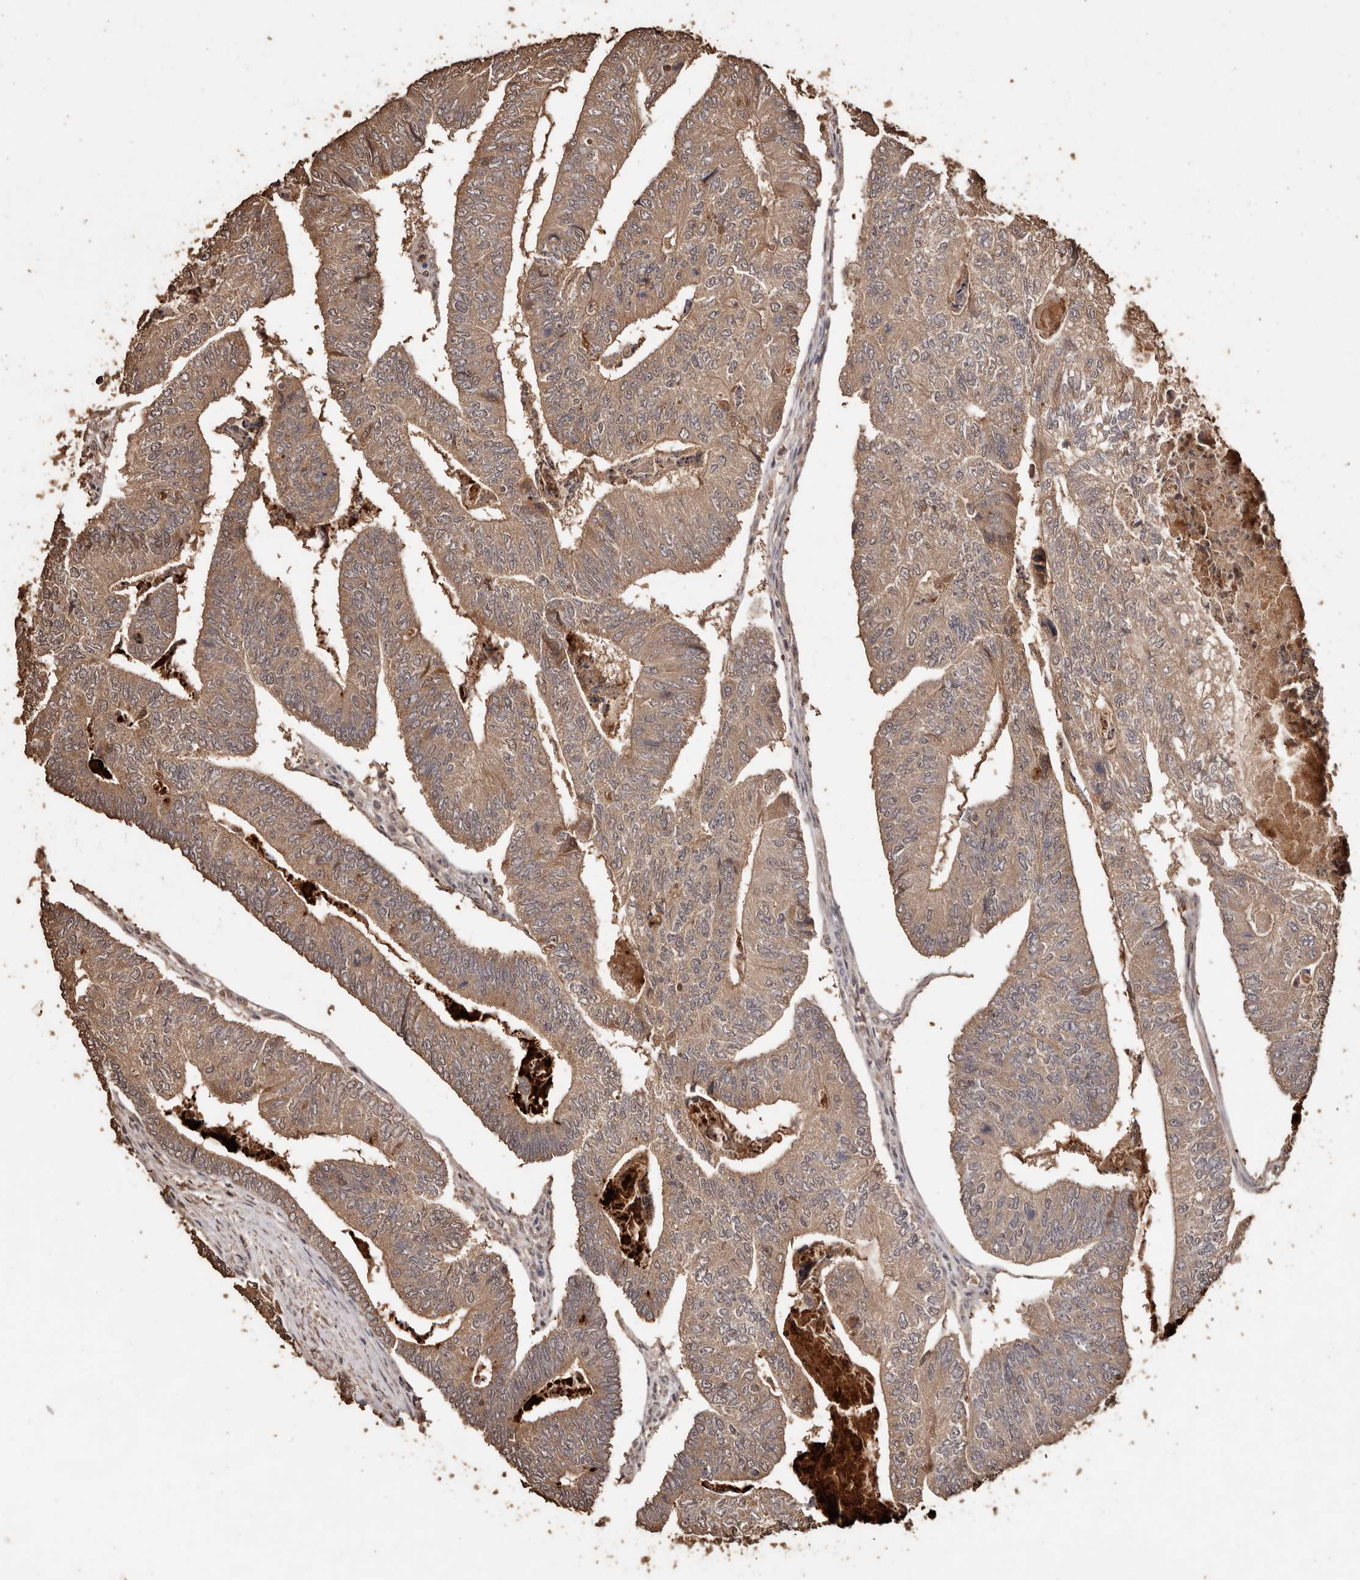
{"staining": {"intensity": "moderate", "quantity": ">75%", "location": "cytoplasmic/membranous"}, "tissue": "colorectal cancer", "cell_type": "Tumor cells", "image_type": "cancer", "snomed": [{"axis": "morphology", "description": "Adenocarcinoma, NOS"}, {"axis": "topography", "description": "Colon"}], "caption": "An image of human colorectal adenocarcinoma stained for a protein exhibits moderate cytoplasmic/membranous brown staining in tumor cells.", "gene": "PKDCC", "patient": {"sex": "female", "age": 67}}